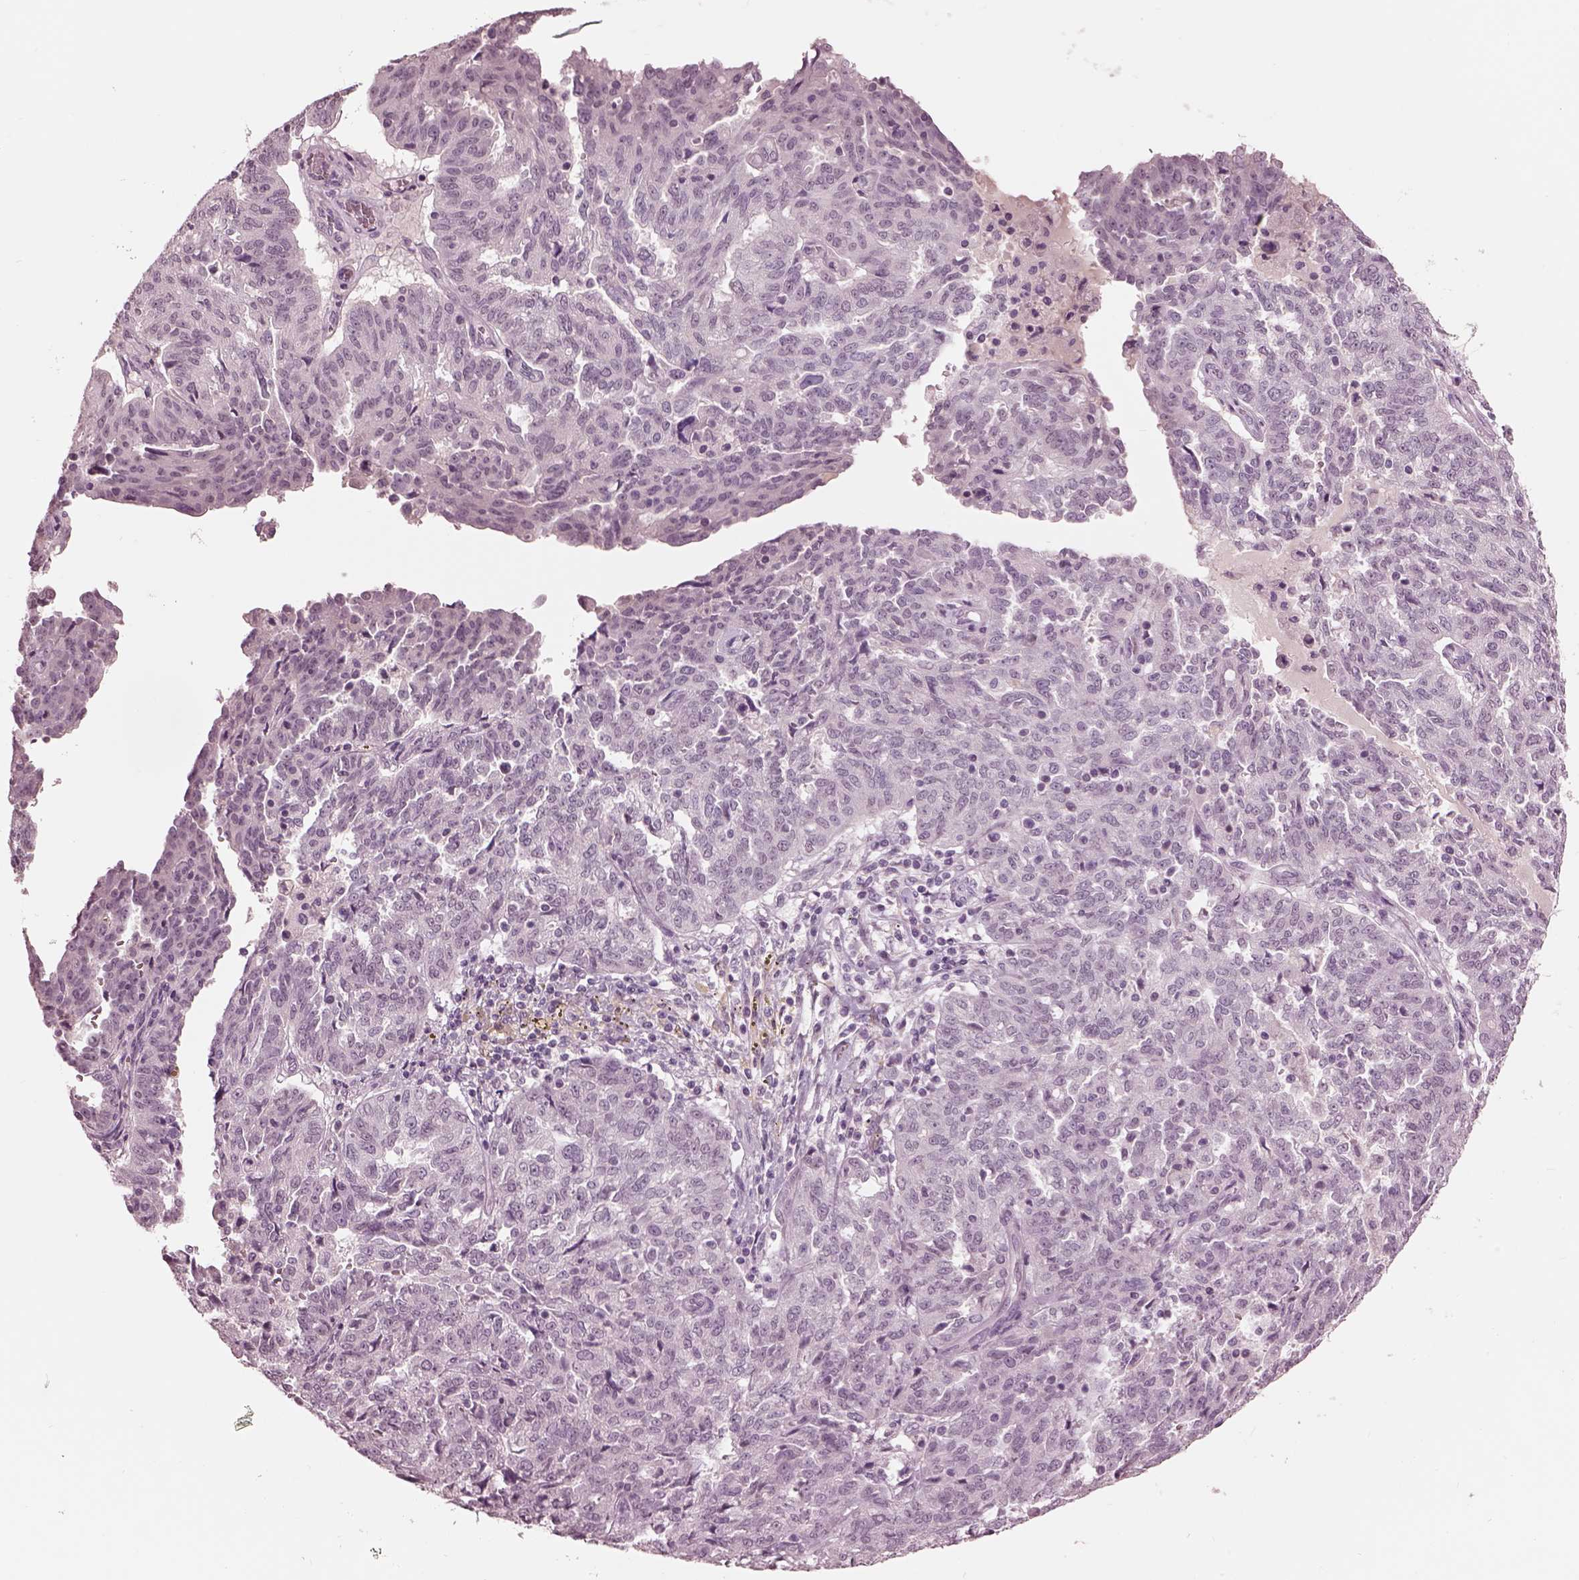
{"staining": {"intensity": "negative", "quantity": "none", "location": "none"}, "tissue": "ovarian cancer", "cell_type": "Tumor cells", "image_type": "cancer", "snomed": [{"axis": "morphology", "description": "Cystadenocarcinoma, serous, NOS"}, {"axis": "topography", "description": "Ovary"}], "caption": "Human serous cystadenocarcinoma (ovarian) stained for a protein using IHC shows no positivity in tumor cells.", "gene": "GARIN4", "patient": {"sex": "female", "age": 67}}